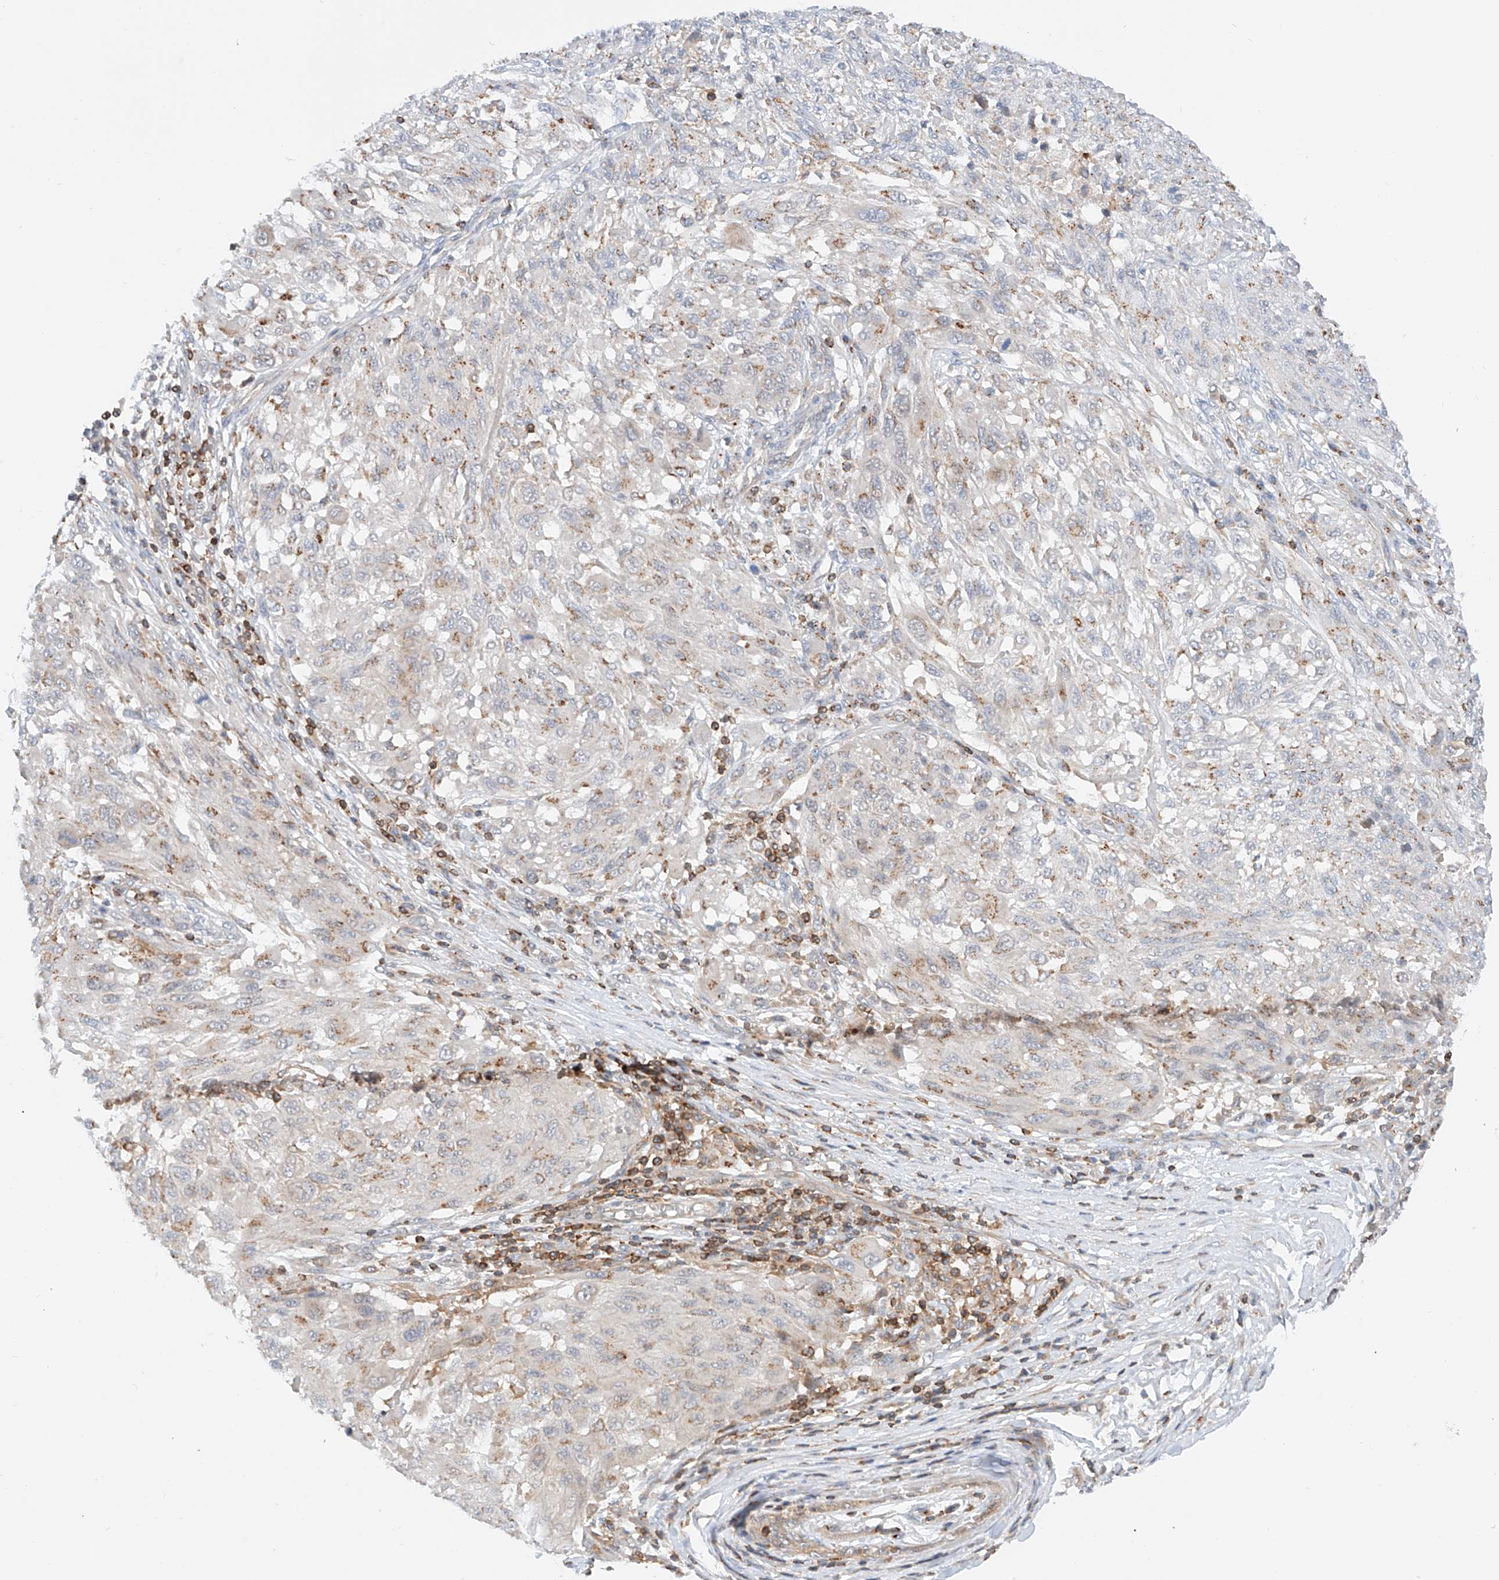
{"staining": {"intensity": "negative", "quantity": "none", "location": "none"}, "tissue": "melanoma", "cell_type": "Tumor cells", "image_type": "cancer", "snomed": [{"axis": "morphology", "description": "Malignant melanoma, NOS"}, {"axis": "topography", "description": "Skin"}], "caption": "Histopathology image shows no significant protein staining in tumor cells of melanoma. (Stains: DAB (3,3'-diaminobenzidine) immunohistochemistry (IHC) with hematoxylin counter stain, Microscopy: brightfield microscopy at high magnification).", "gene": "MFN2", "patient": {"sex": "female", "age": 91}}